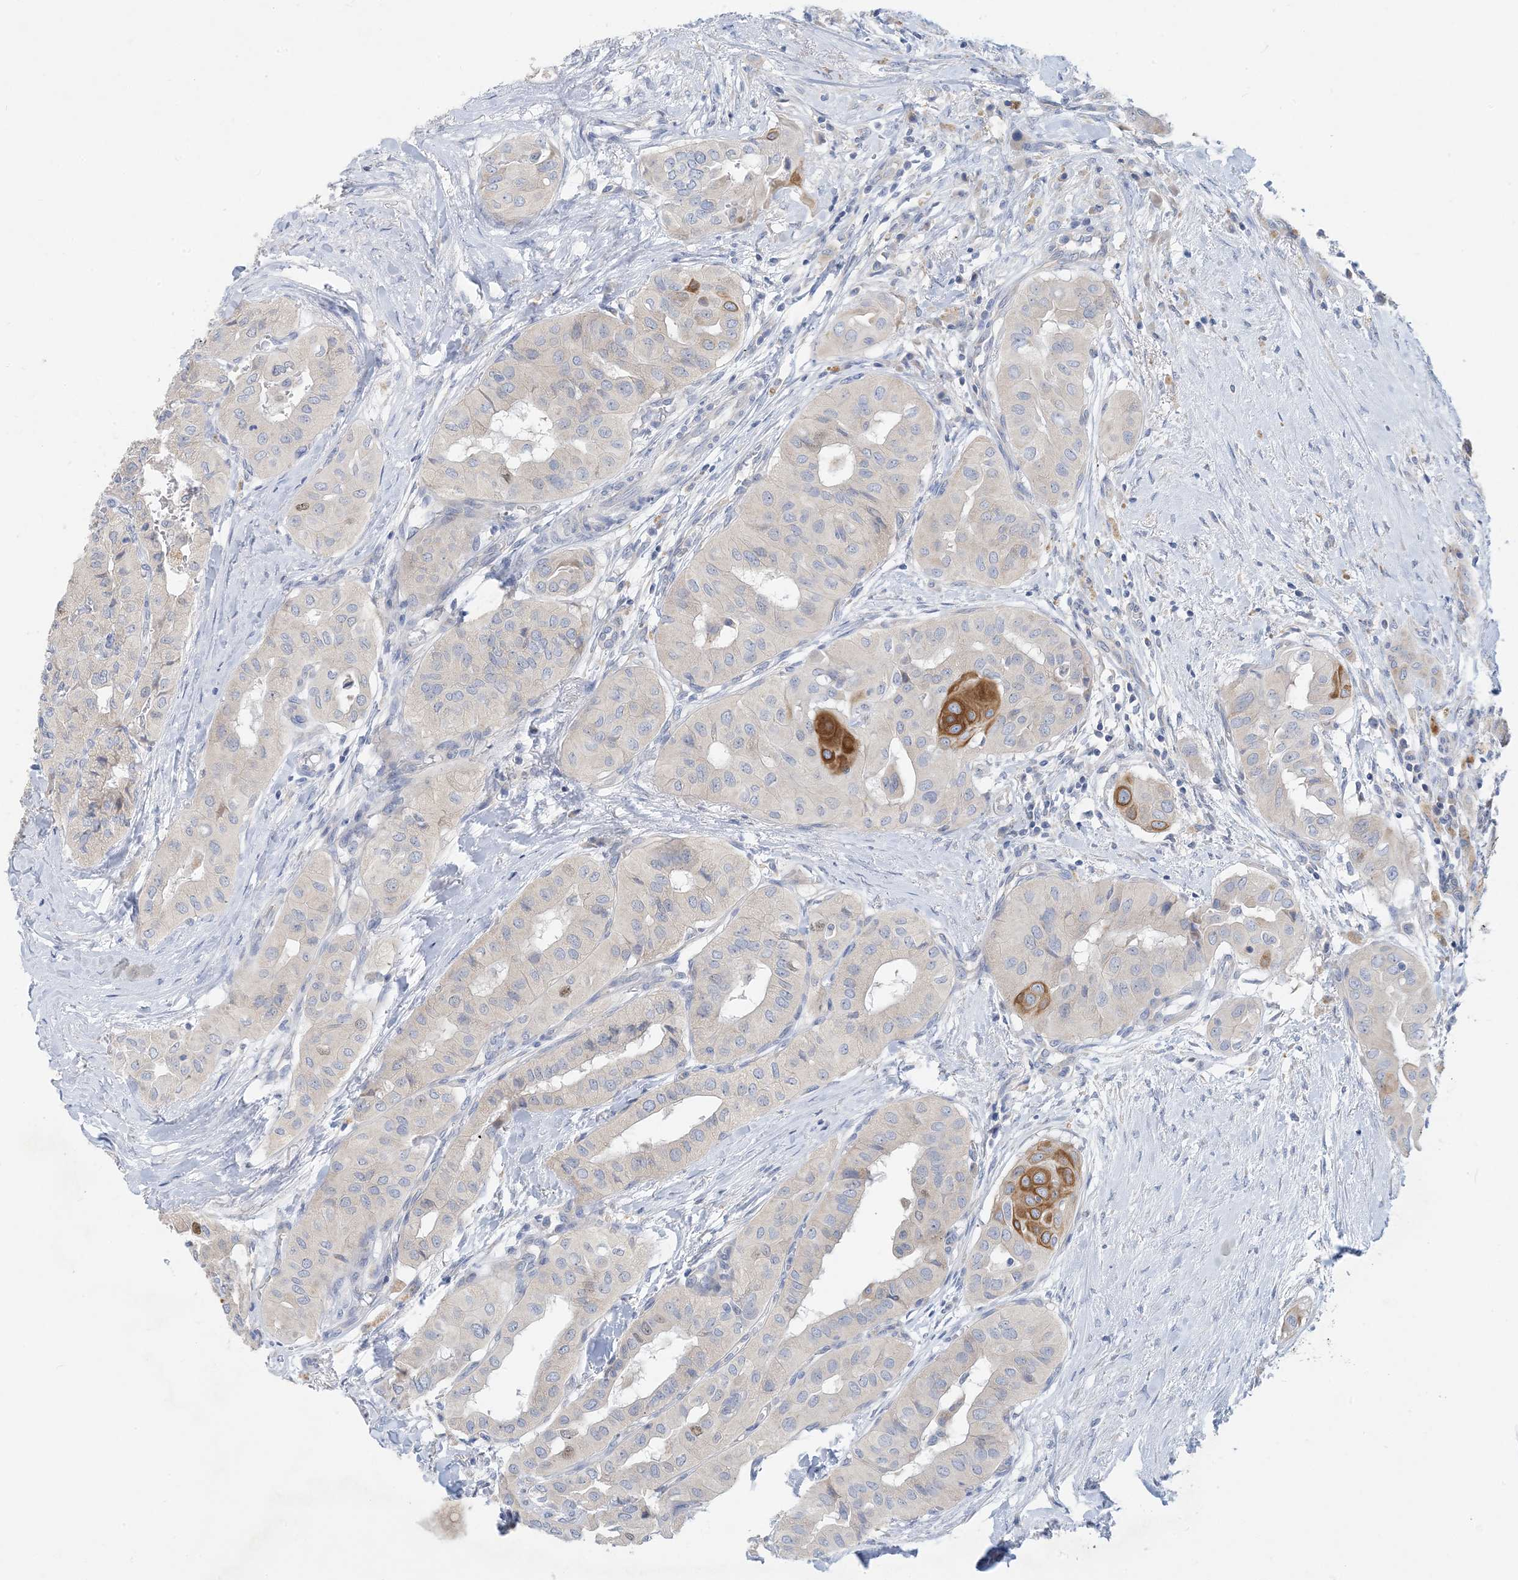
{"staining": {"intensity": "moderate", "quantity": "<25%", "location": "cytoplasmic/membranous"}, "tissue": "thyroid cancer", "cell_type": "Tumor cells", "image_type": "cancer", "snomed": [{"axis": "morphology", "description": "Papillary adenocarcinoma, NOS"}, {"axis": "topography", "description": "Thyroid gland"}], "caption": "A histopathology image of thyroid papillary adenocarcinoma stained for a protein shows moderate cytoplasmic/membranous brown staining in tumor cells.", "gene": "ZCCHC18", "patient": {"sex": "female", "age": 59}}